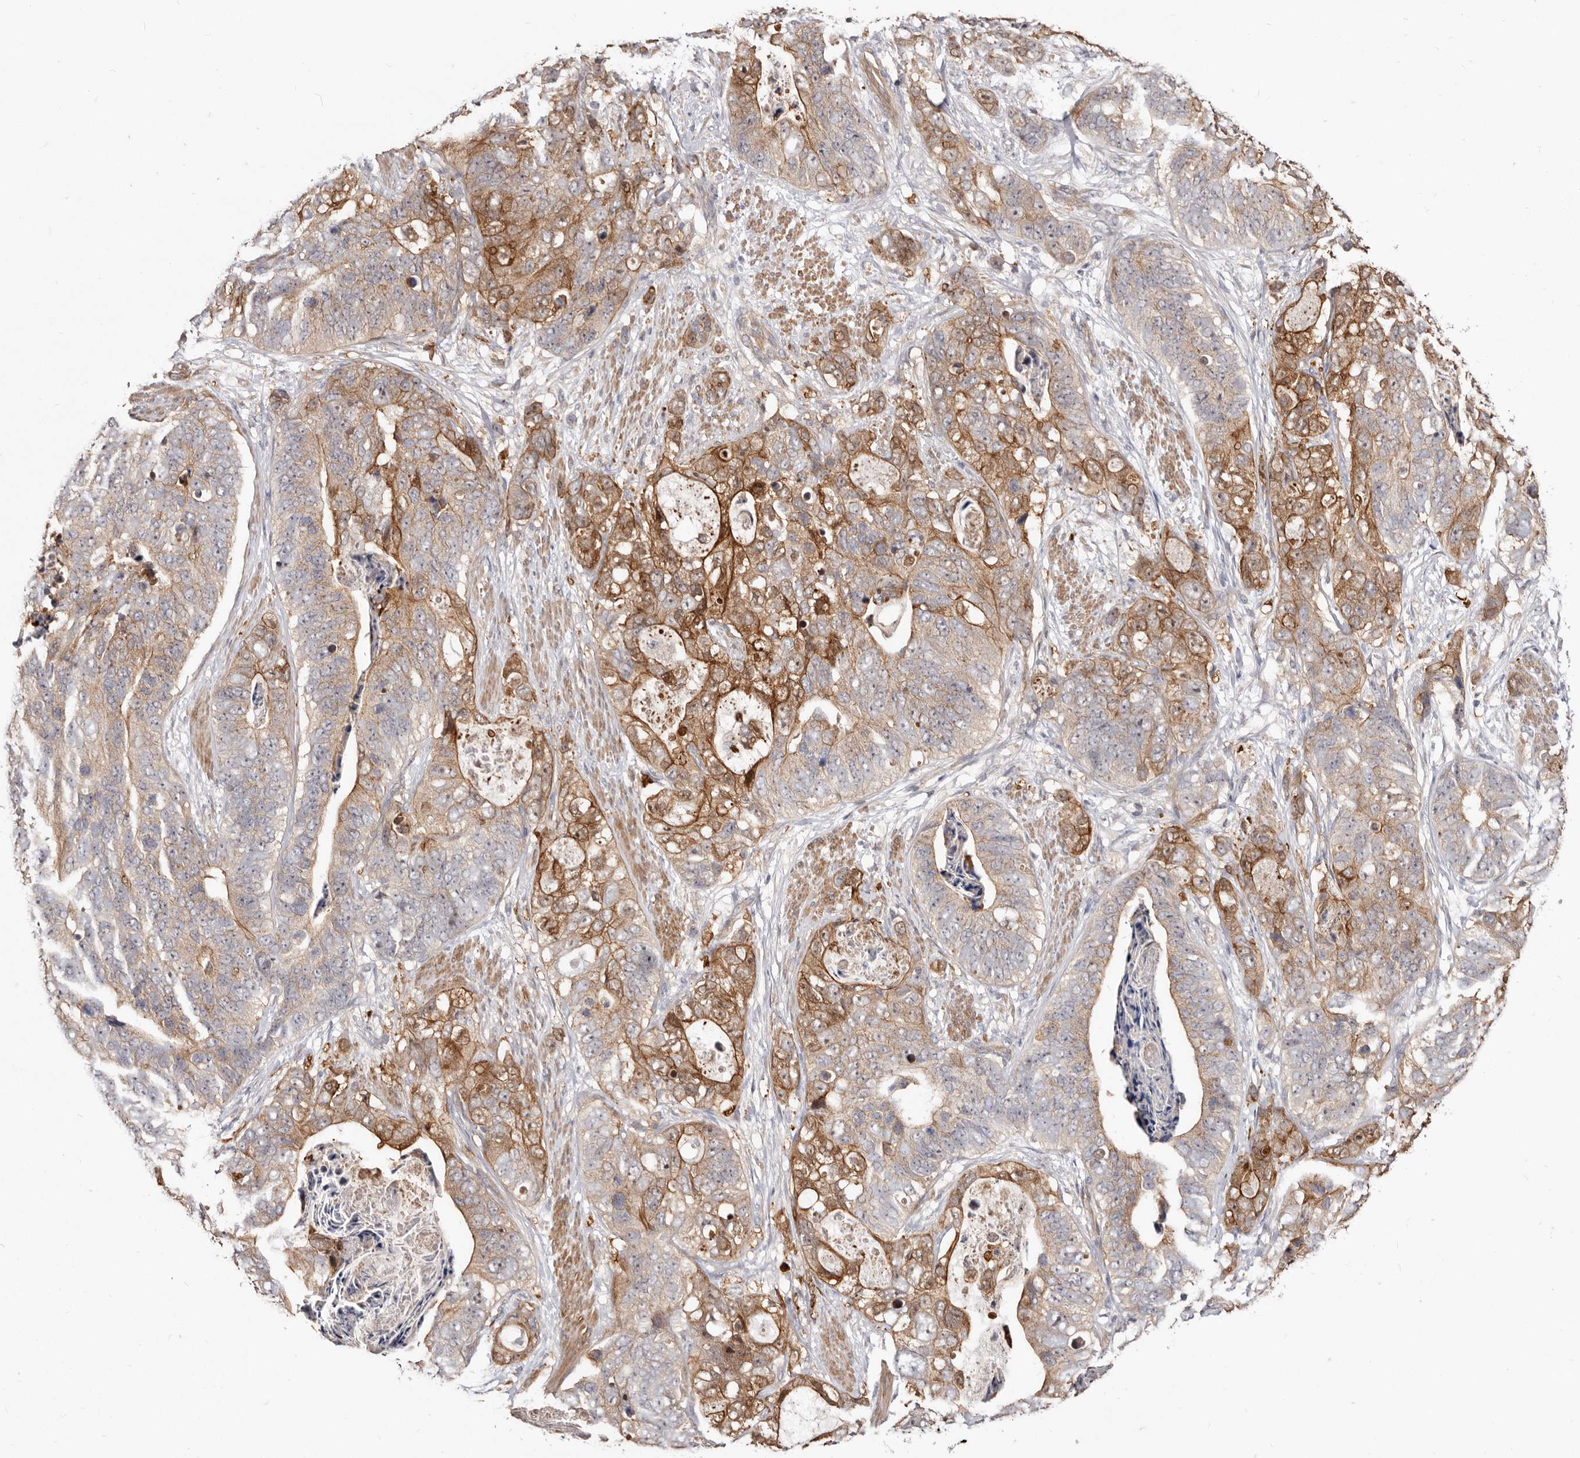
{"staining": {"intensity": "moderate", "quantity": "25%-75%", "location": "cytoplasmic/membranous"}, "tissue": "stomach cancer", "cell_type": "Tumor cells", "image_type": "cancer", "snomed": [{"axis": "morphology", "description": "Adenocarcinoma, NOS"}, {"axis": "topography", "description": "Stomach"}], "caption": "Immunohistochemistry (IHC) micrograph of neoplastic tissue: human stomach adenocarcinoma stained using IHC reveals medium levels of moderate protein expression localized specifically in the cytoplasmic/membranous of tumor cells, appearing as a cytoplasmic/membranous brown color.", "gene": "GPATCH4", "patient": {"sex": "female", "age": 89}}